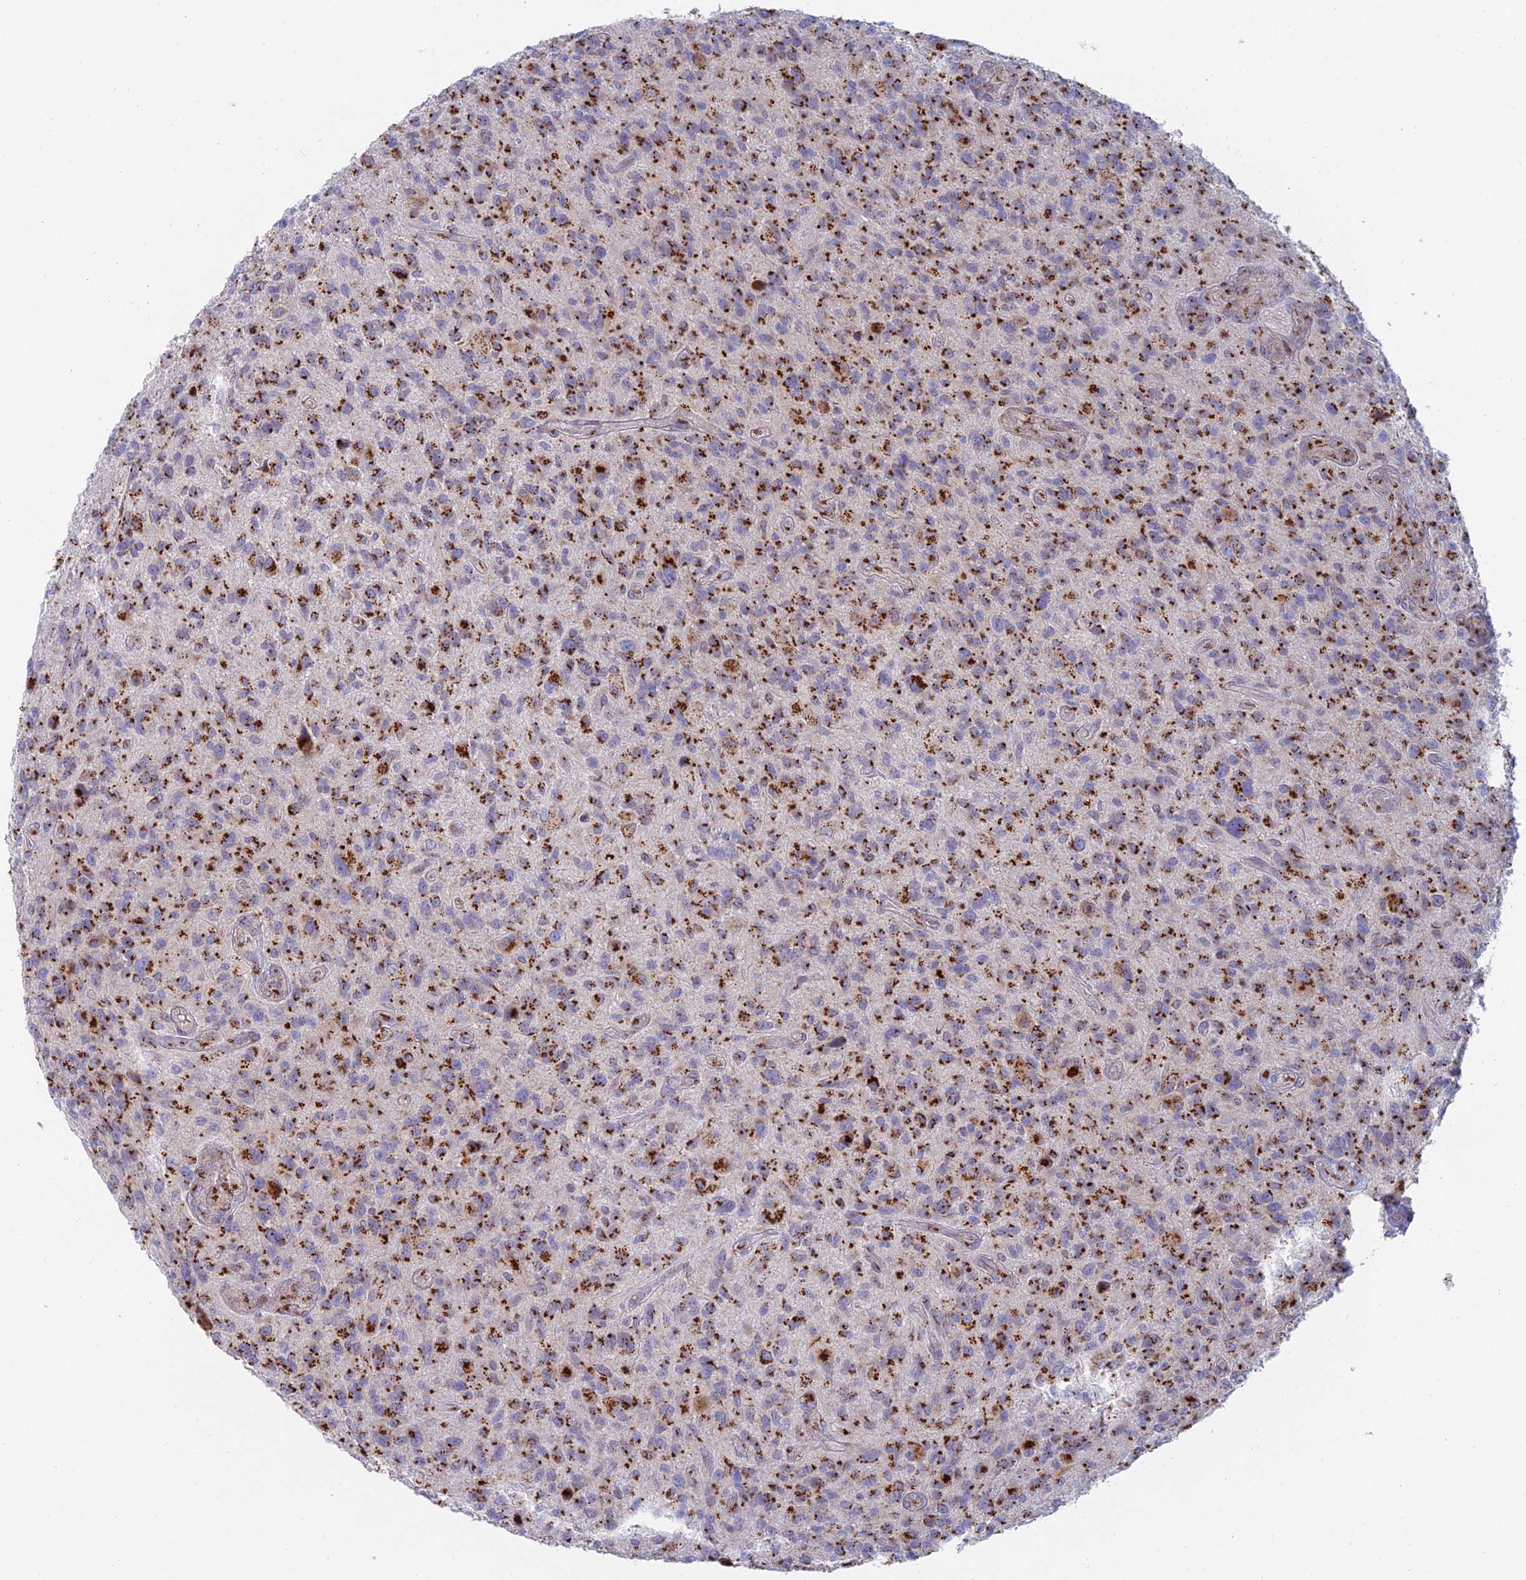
{"staining": {"intensity": "strong", "quantity": ">75%", "location": "cytoplasmic/membranous"}, "tissue": "glioma", "cell_type": "Tumor cells", "image_type": "cancer", "snomed": [{"axis": "morphology", "description": "Glioma, malignant, High grade"}, {"axis": "topography", "description": "Brain"}], "caption": "Glioma stained for a protein exhibits strong cytoplasmic/membranous positivity in tumor cells. The protein is stained brown, and the nuclei are stained in blue (DAB (3,3'-diaminobenzidine) IHC with brightfield microscopy, high magnification).", "gene": "HS2ST1", "patient": {"sex": "male", "age": 47}}